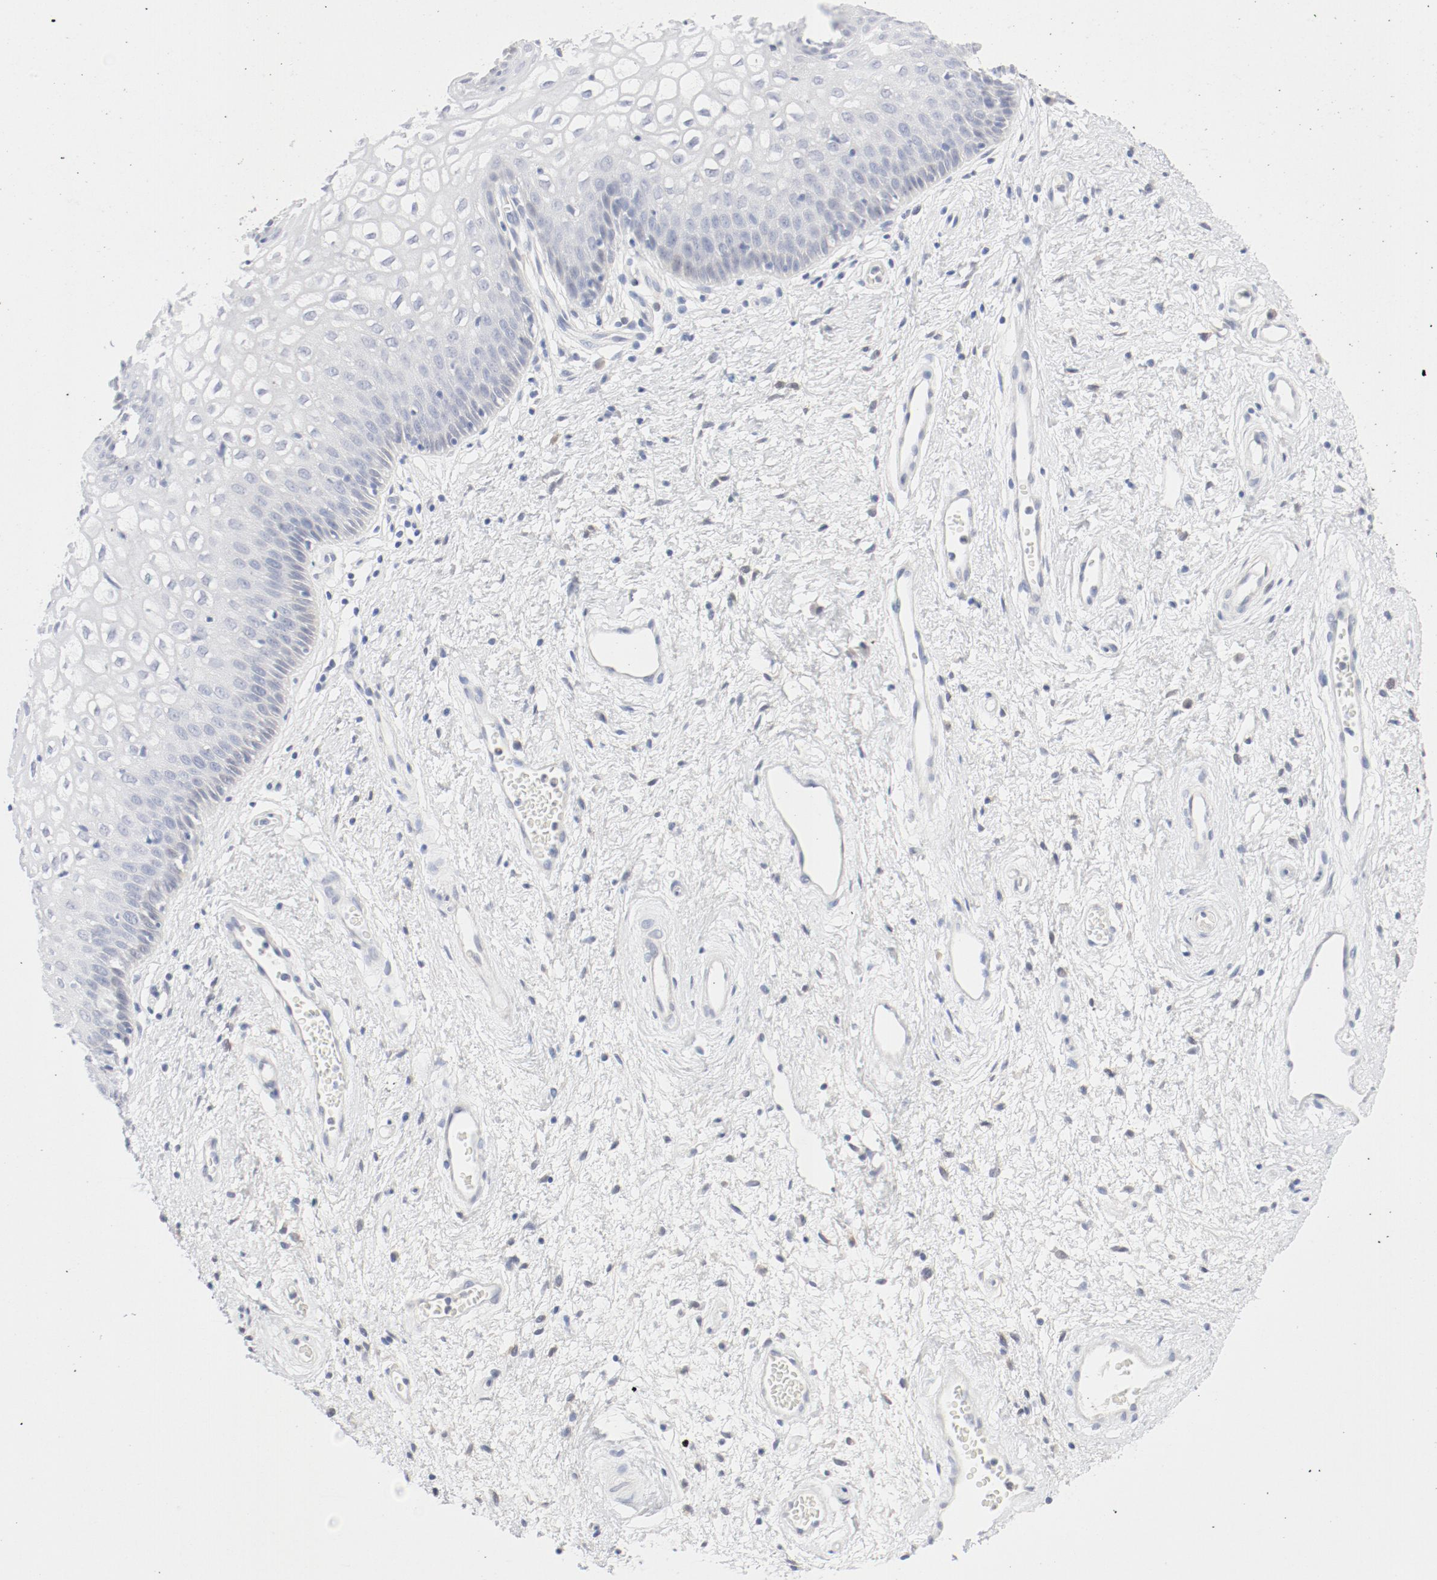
{"staining": {"intensity": "negative", "quantity": "none", "location": "none"}, "tissue": "vagina", "cell_type": "Squamous epithelial cells", "image_type": "normal", "snomed": [{"axis": "morphology", "description": "Normal tissue, NOS"}, {"axis": "topography", "description": "Vagina"}], "caption": "Photomicrograph shows no significant protein staining in squamous epithelial cells of normal vagina. Brightfield microscopy of immunohistochemistry (IHC) stained with DAB (brown) and hematoxylin (blue), captured at high magnification.", "gene": "PGM1", "patient": {"sex": "female", "age": 34}}